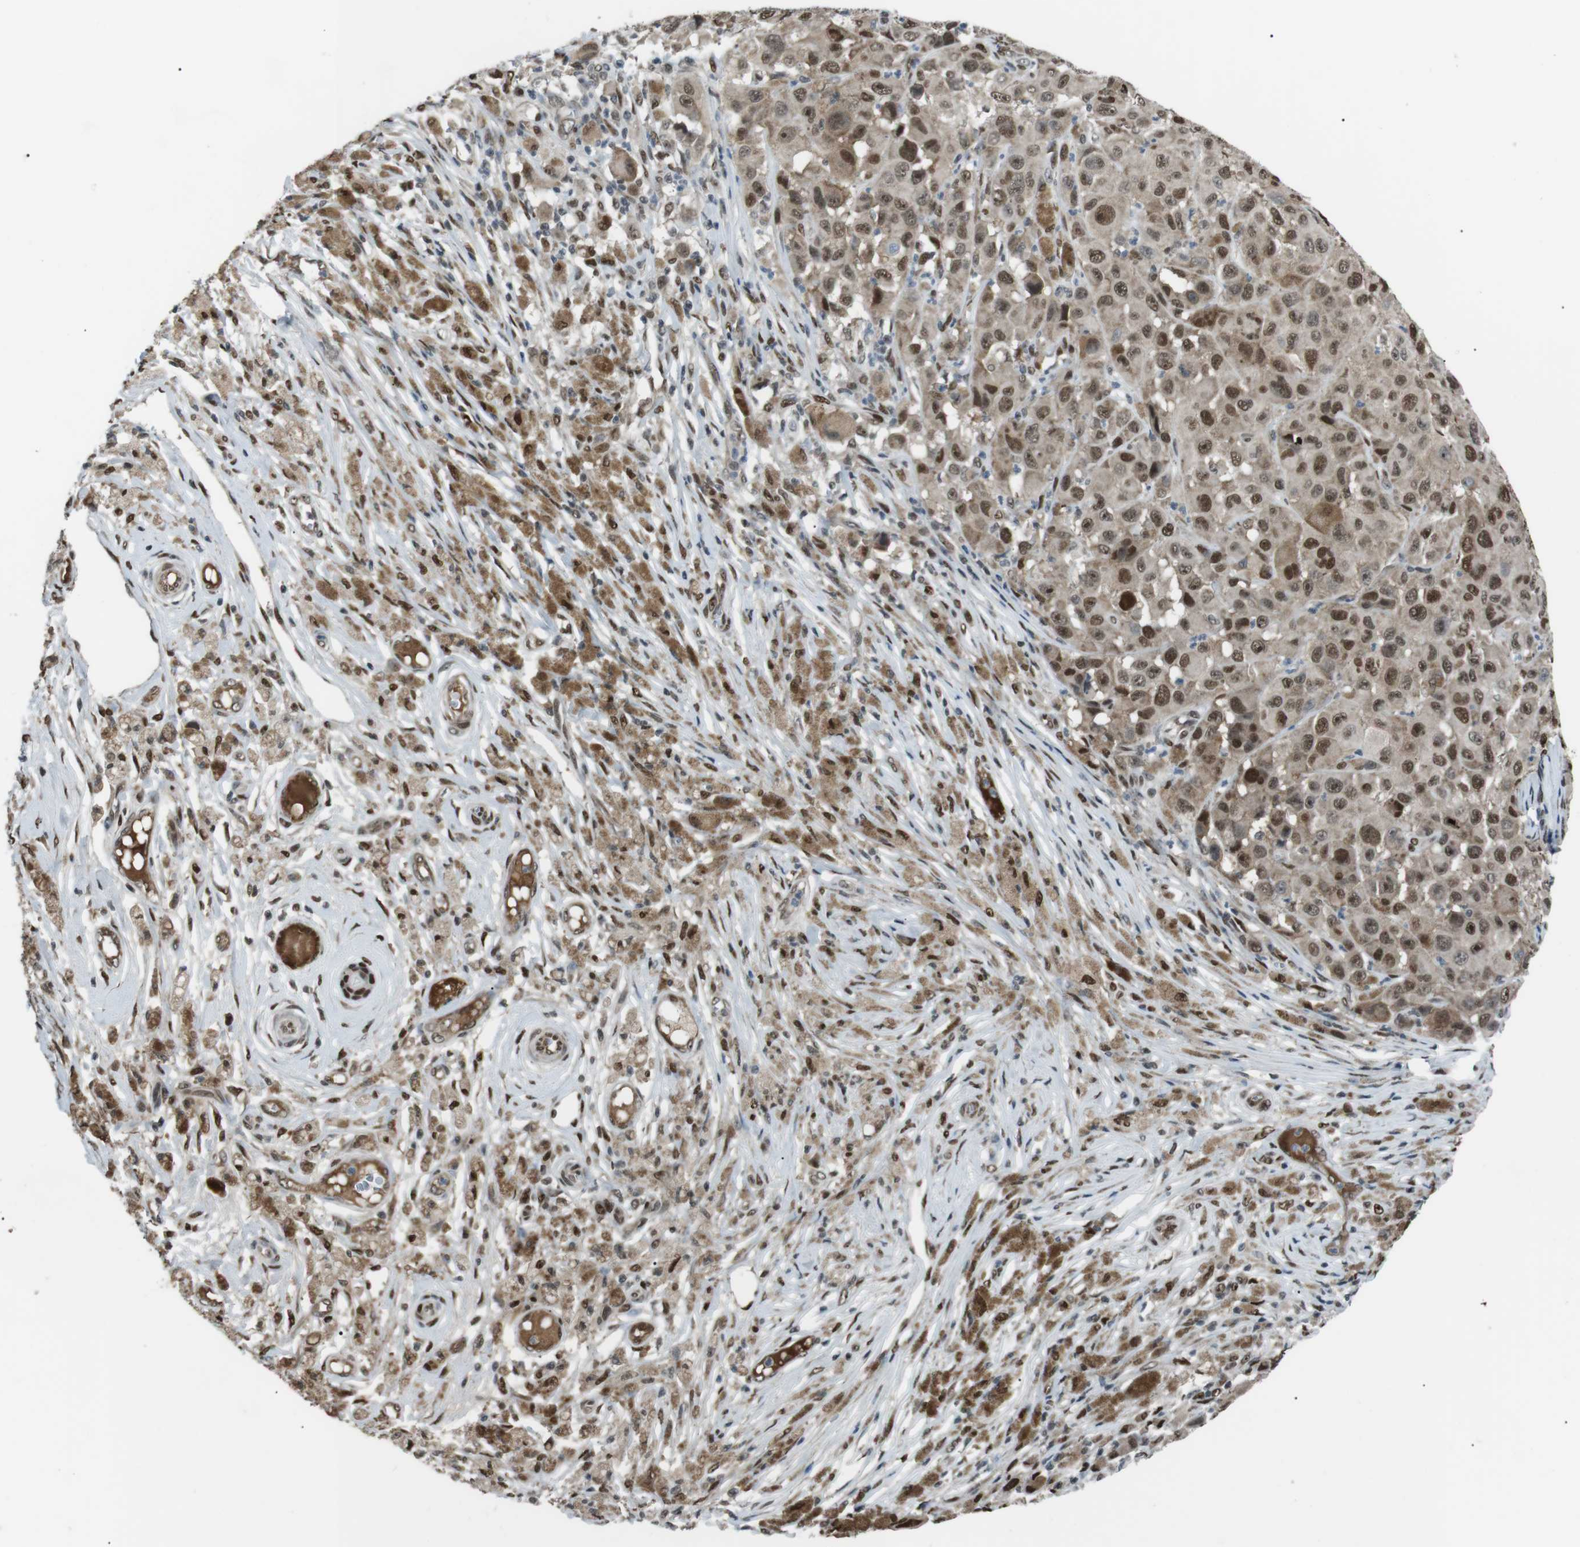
{"staining": {"intensity": "moderate", "quantity": ">75%", "location": "cytoplasmic/membranous,nuclear"}, "tissue": "melanoma", "cell_type": "Tumor cells", "image_type": "cancer", "snomed": [{"axis": "morphology", "description": "Malignant melanoma, NOS"}, {"axis": "topography", "description": "Skin"}], "caption": "A brown stain shows moderate cytoplasmic/membranous and nuclear positivity of a protein in melanoma tumor cells. Nuclei are stained in blue.", "gene": "SRPK2", "patient": {"sex": "male", "age": 96}}